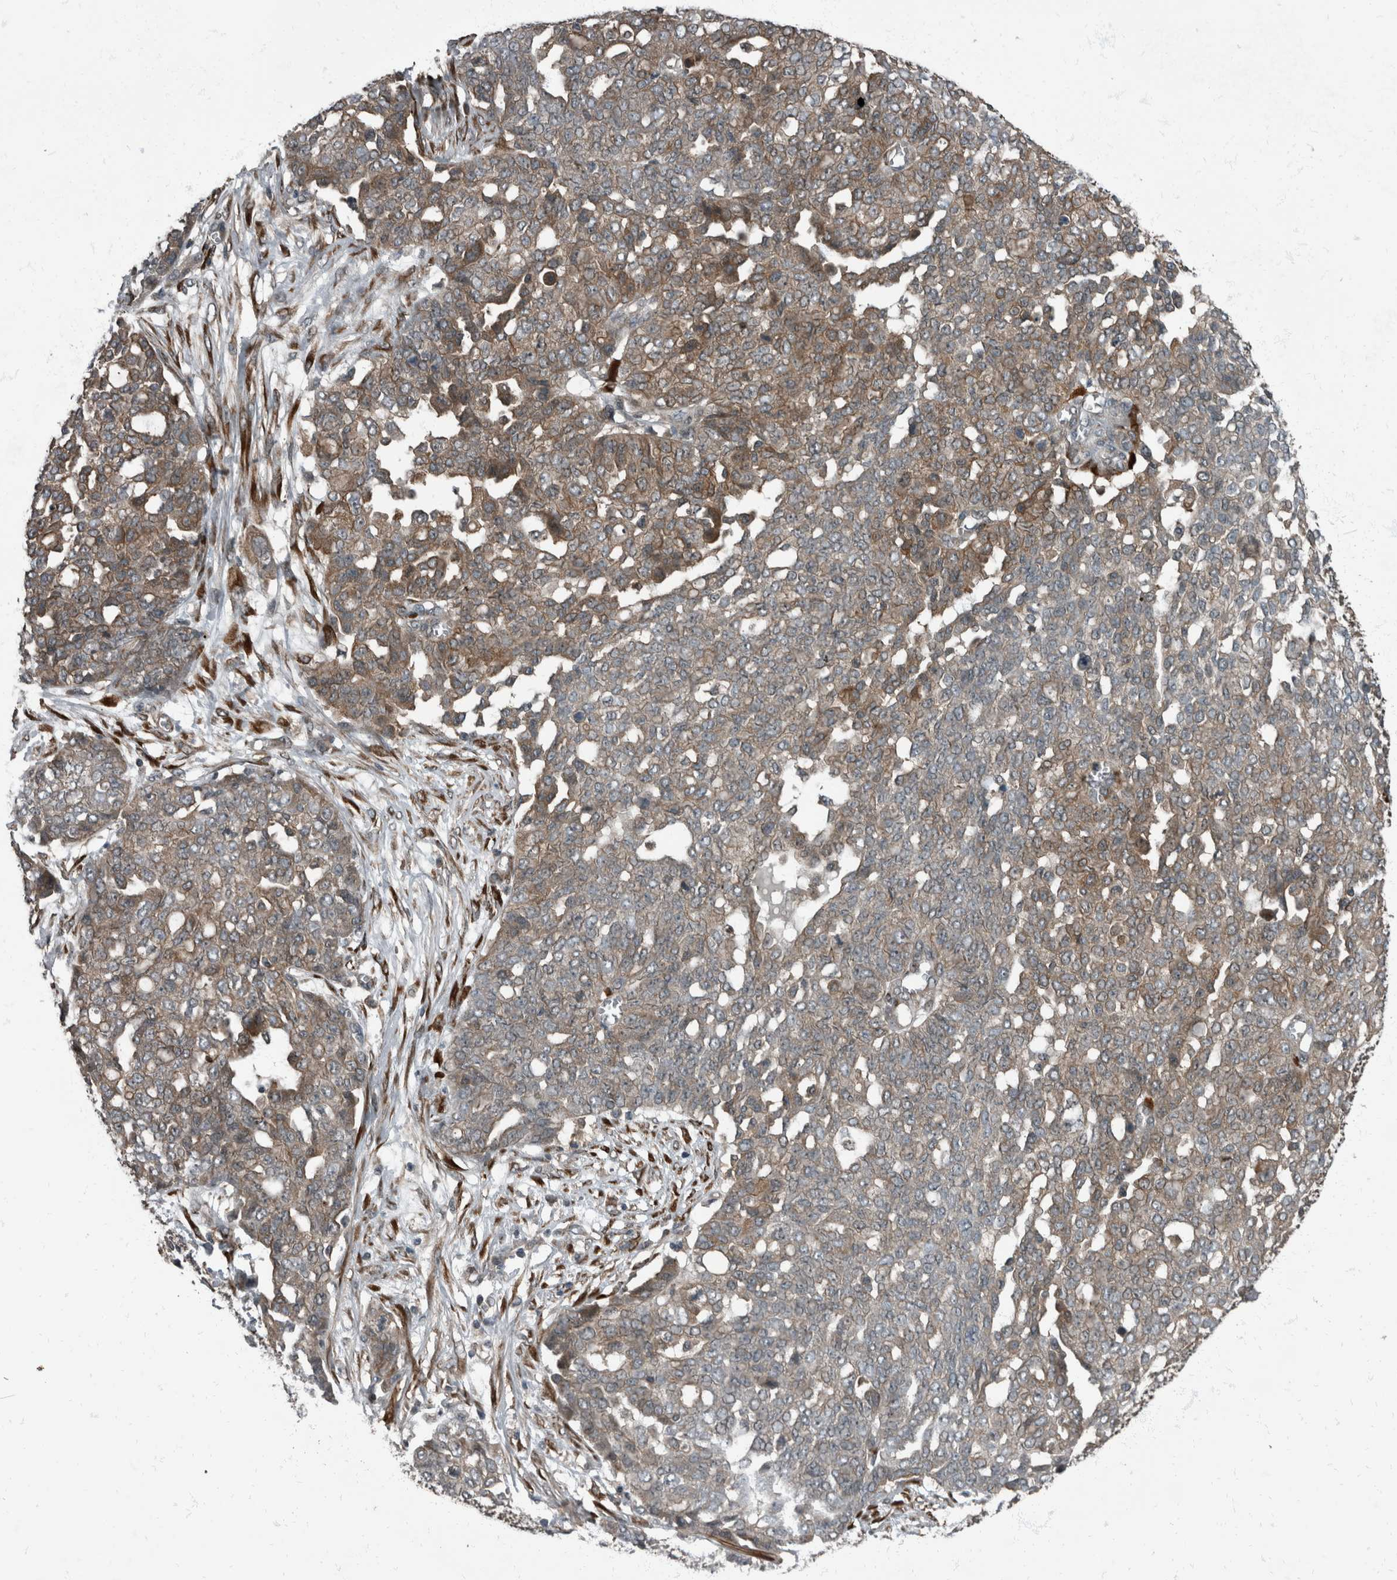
{"staining": {"intensity": "weak", "quantity": ">75%", "location": "cytoplasmic/membranous"}, "tissue": "ovarian cancer", "cell_type": "Tumor cells", "image_type": "cancer", "snomed": [{"axis": "morphology", "description": "Cystadenocarcinoma, serous, NOS"}, {"axis": "topography", "description": "Soft tissue"}, {"axis": "topography", "description": "Ovary"}], "caption": "Protein staining shows weak cytoplasmic/membranous expression in about >75% of tumor cells in ovarian cancer (serous cystadenocarcinoma).", "gene": "RABGGTB", "patient": {"sex": "female", "age": 57}}